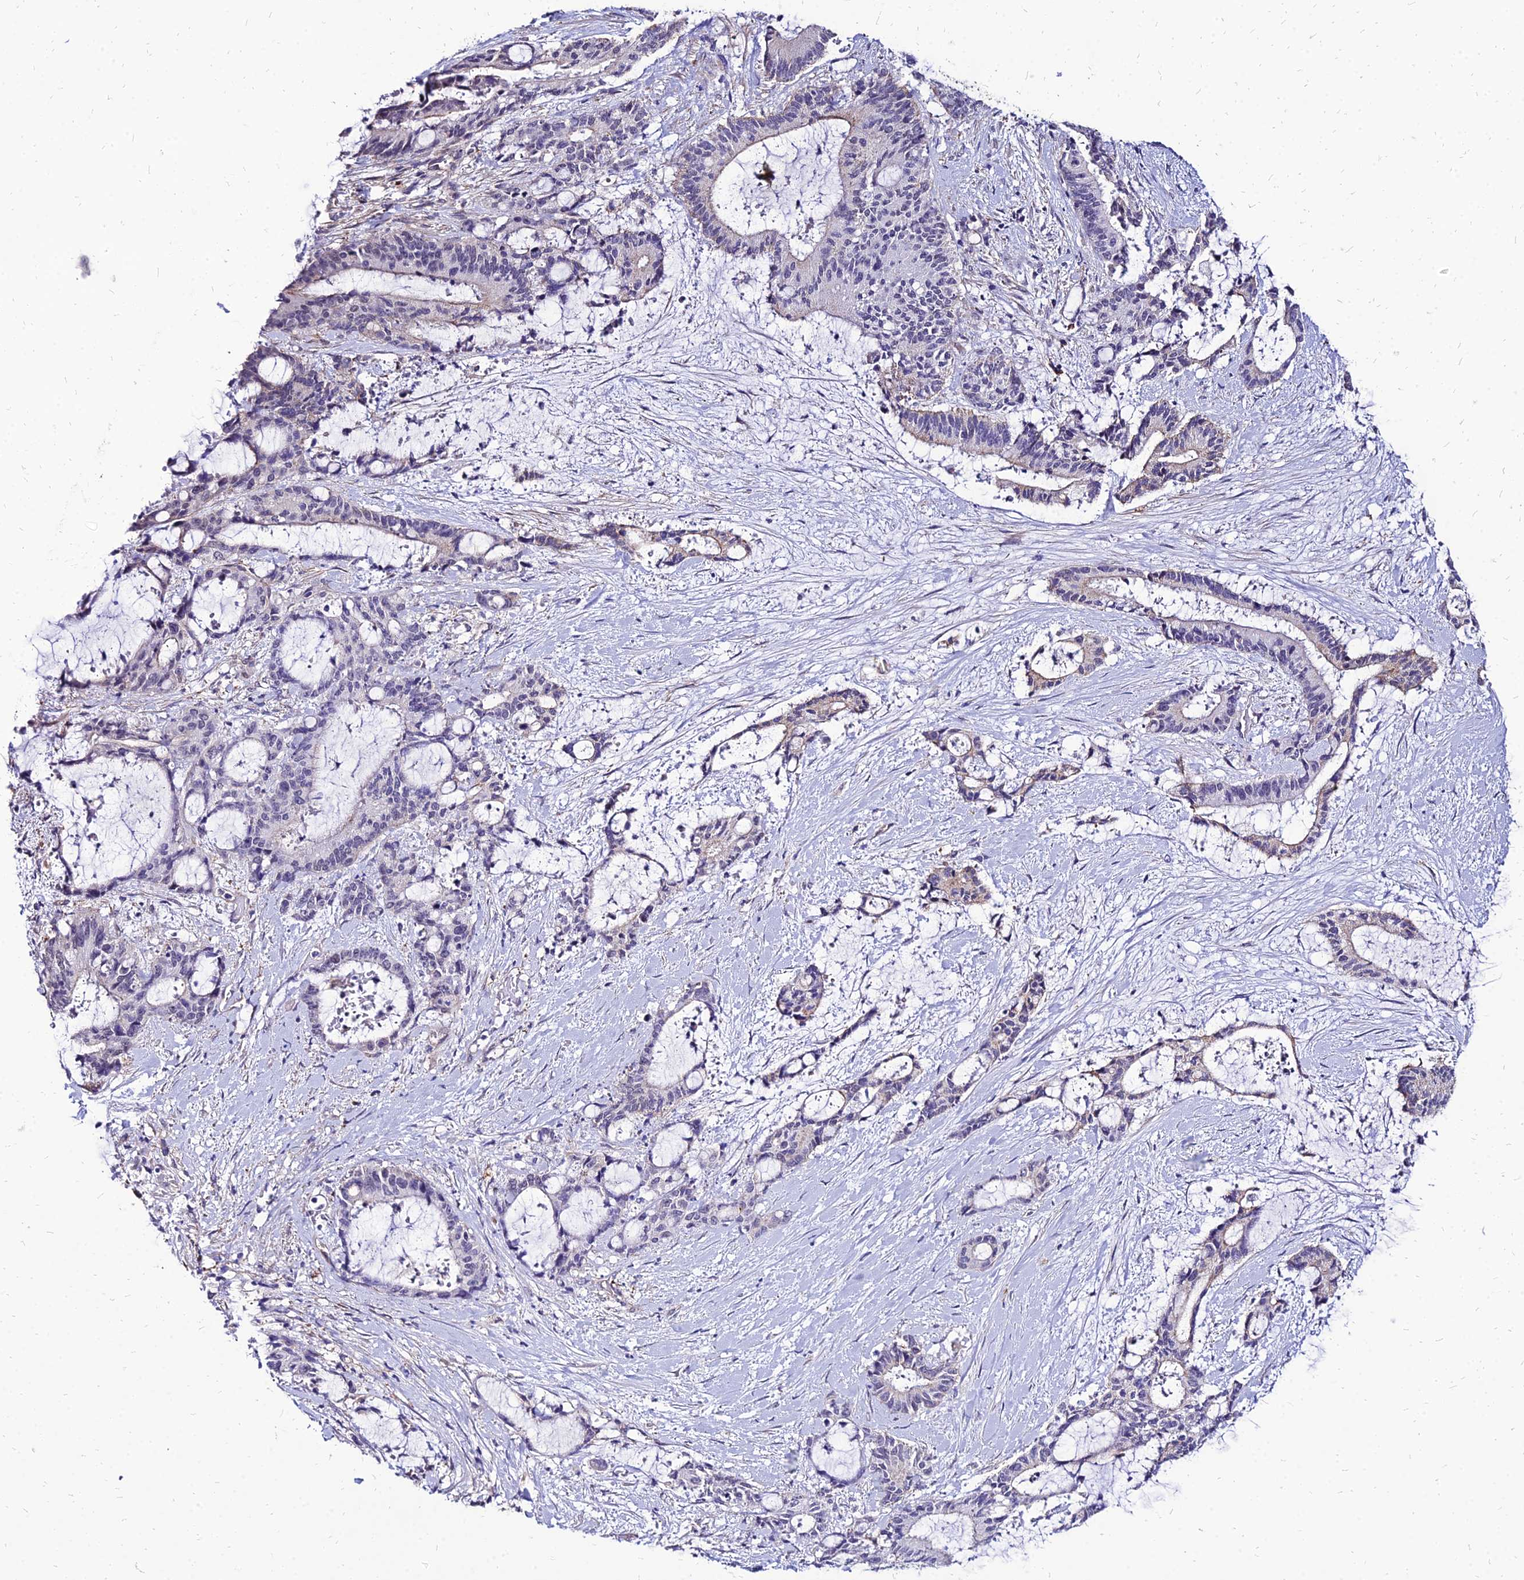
{"staining": {"intensity": "negative", "quantity": "none", "location": "none"}, "tissue": "liver cancer", "cell_type": "Tumor cells", "image_type": "cancer", "snomed": [{"axis": "morphology", "description": "Normal tissue, NOS"}, {"axis": "morphology", "description": "Cholangiocarcinoma"}, {"axis": "topography", "description": "Liver"}, {"axis": "topography", "description": "Peripheral nerve tissue"}], "caption": "Image shows no significant protein expression in tumor cells of liver cancer.", "gene": "YEATS2", "patient": {"sex": "female", "age": 73}}